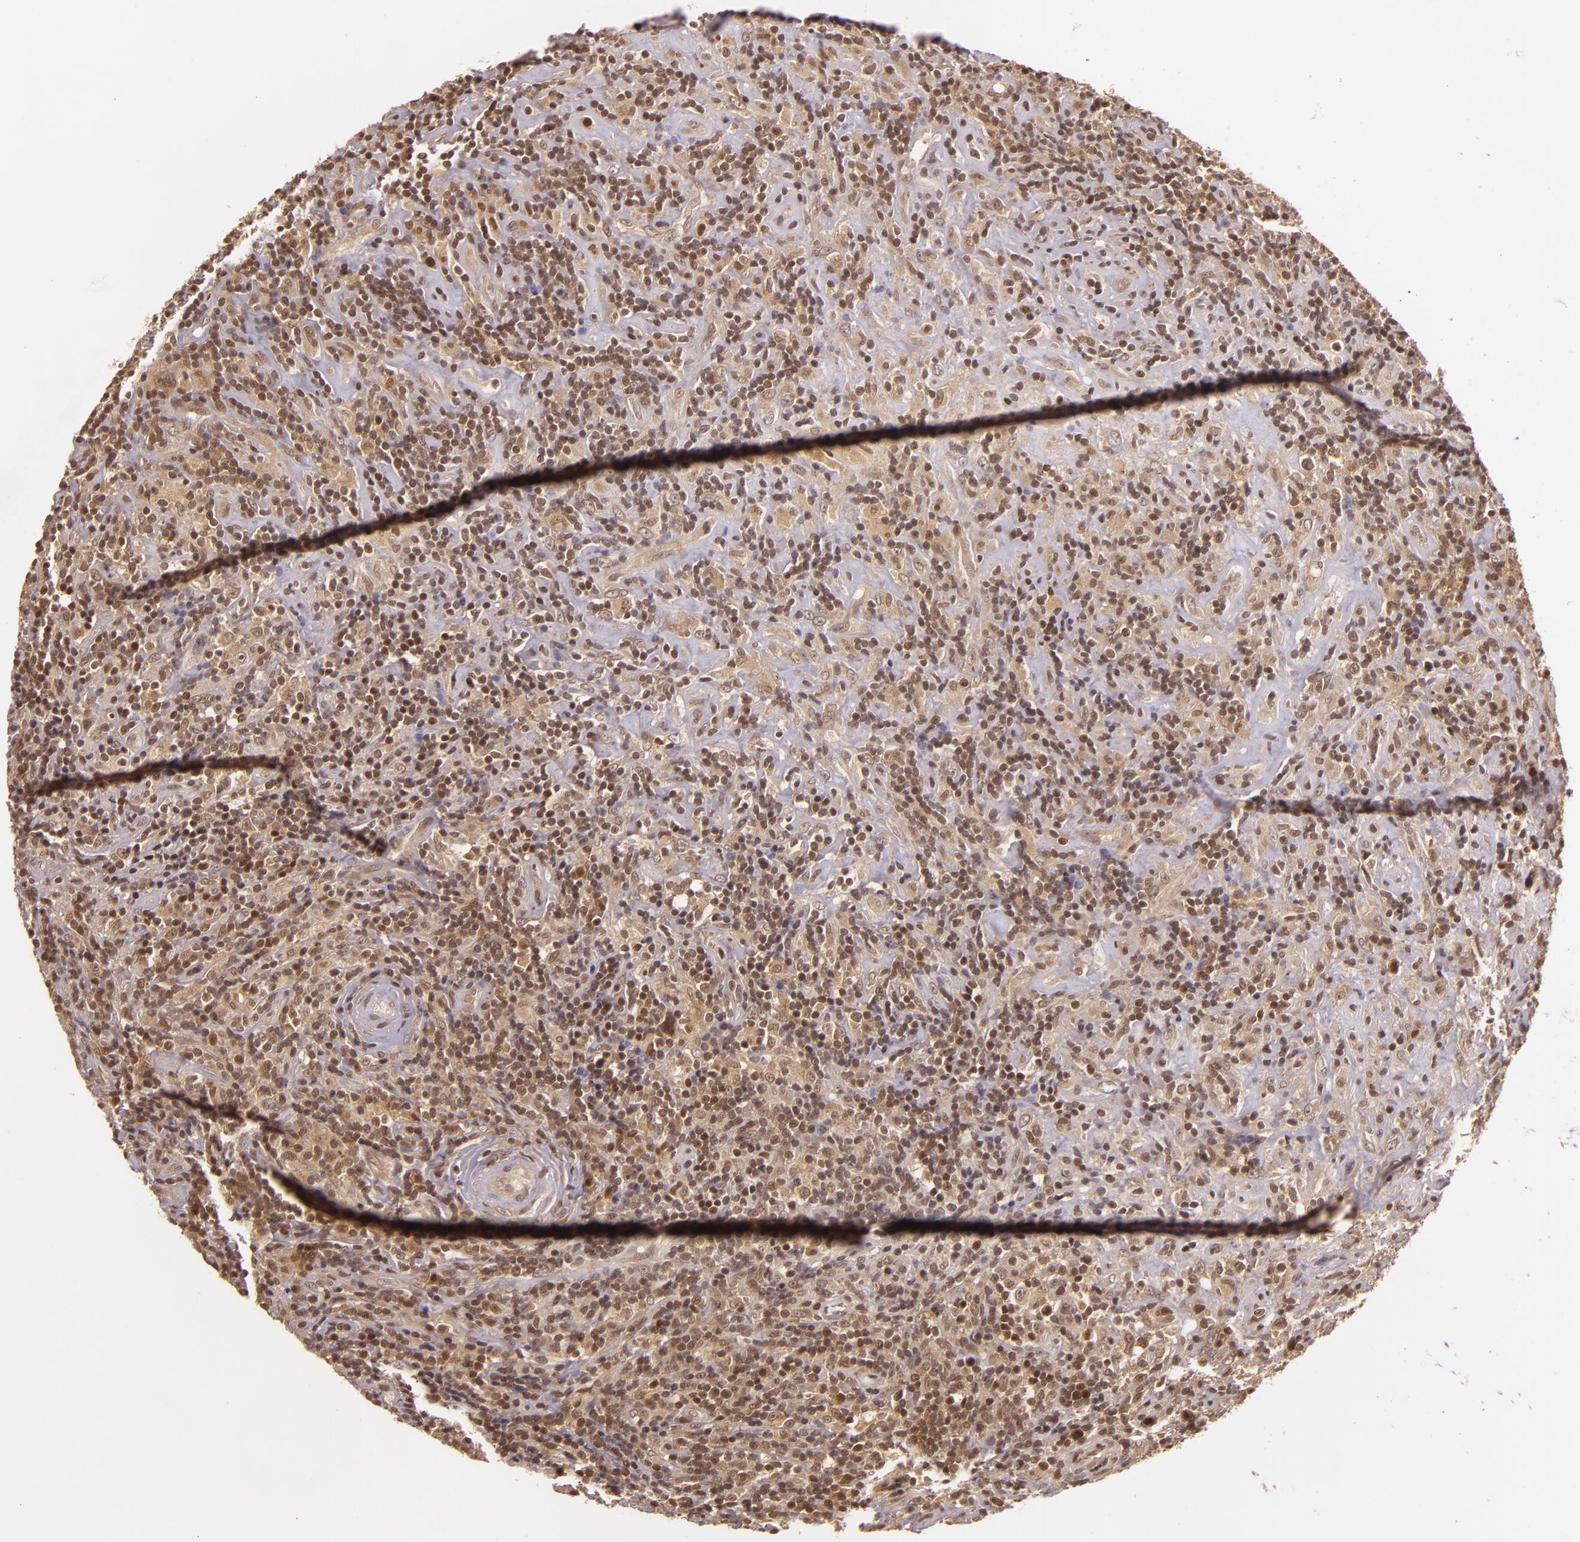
{"staining": {"intensity": "weak", "quantity": ">75%", "location": "cytoplasmic/membranous,nuclear"}, "tissue": "lymphoma", "cell_type": "Tumor cells", "image_type": "cancer", "snomed": [{"axis": "morphology", "description": "Hodgkin's disease, NOS"}, {"axis": "topography", "description": "Lymph node"}], "caption": "Hodgkin's disease was stained to show a protein in brown. There is low levels of weak cytoplasmic/membranous and nuclear staining in approximately >75% of tumor cells.", "gene": "TXNRD2", "patient": {"sex": "male", "age": 46}}